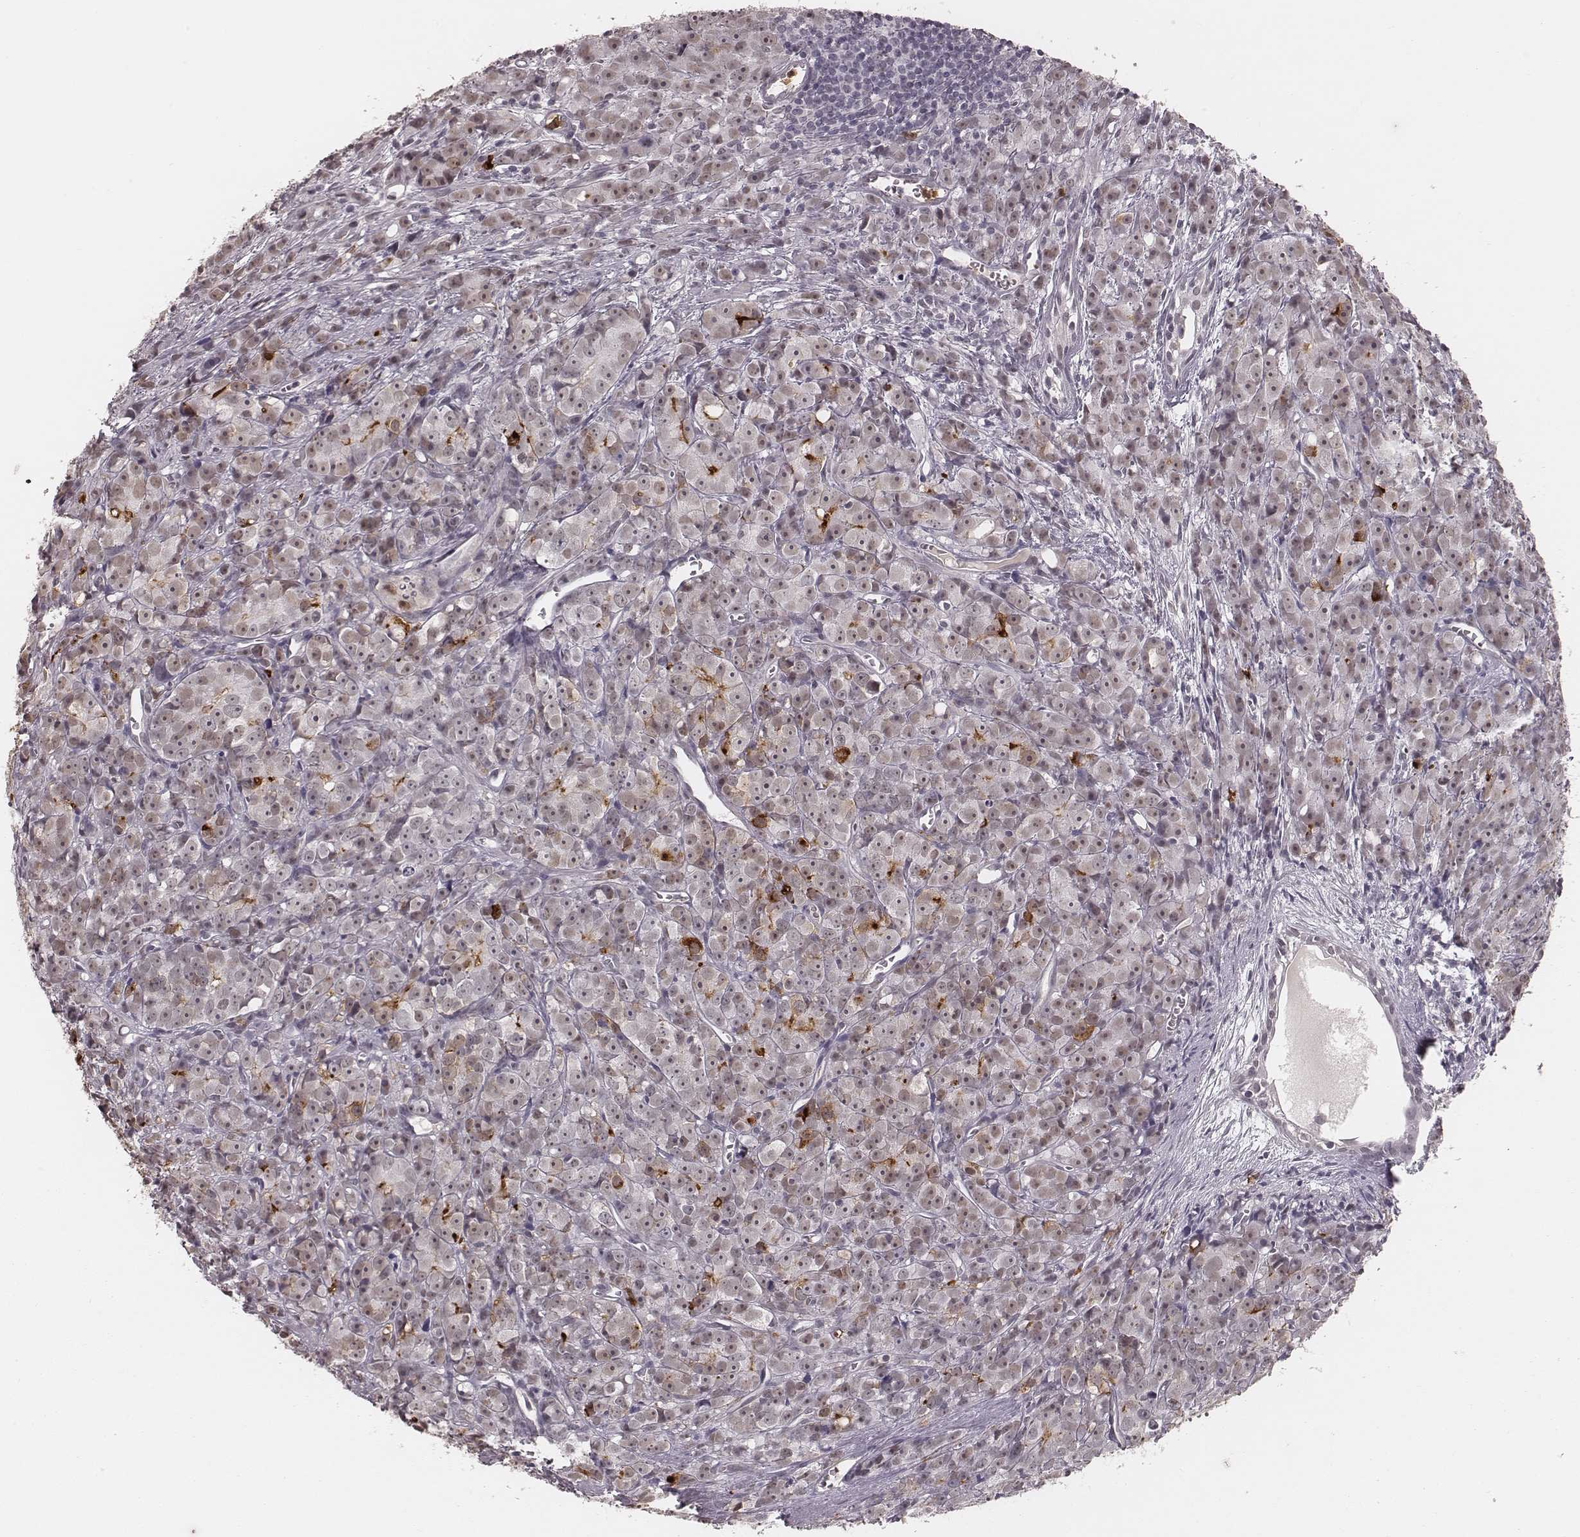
{"staining": {"intensity": "moderate", "quantity": "25%-75%", "location": "cytoplasmic/membranous,nuclear"}, "tissue": "prostate cancer", "cell_type": "Tumor cells", "image_type": "cancer", "snomed": [{"axis": "morphology", "description": "Adenocarcinoma, High grade"}, {"axis": "topography", "description": "Prostate"}], "caption": "Protein positivity by IHC exhibits moderate cytoplasmic/membranous and nuclear positivity in approximately 25%-75% of tumor cells in prostate cancer. The protein is shown in brown color, while the nuclei are stained blue.", "gene": "KITLG", "patient": {"sex": "male", "age": 77}}